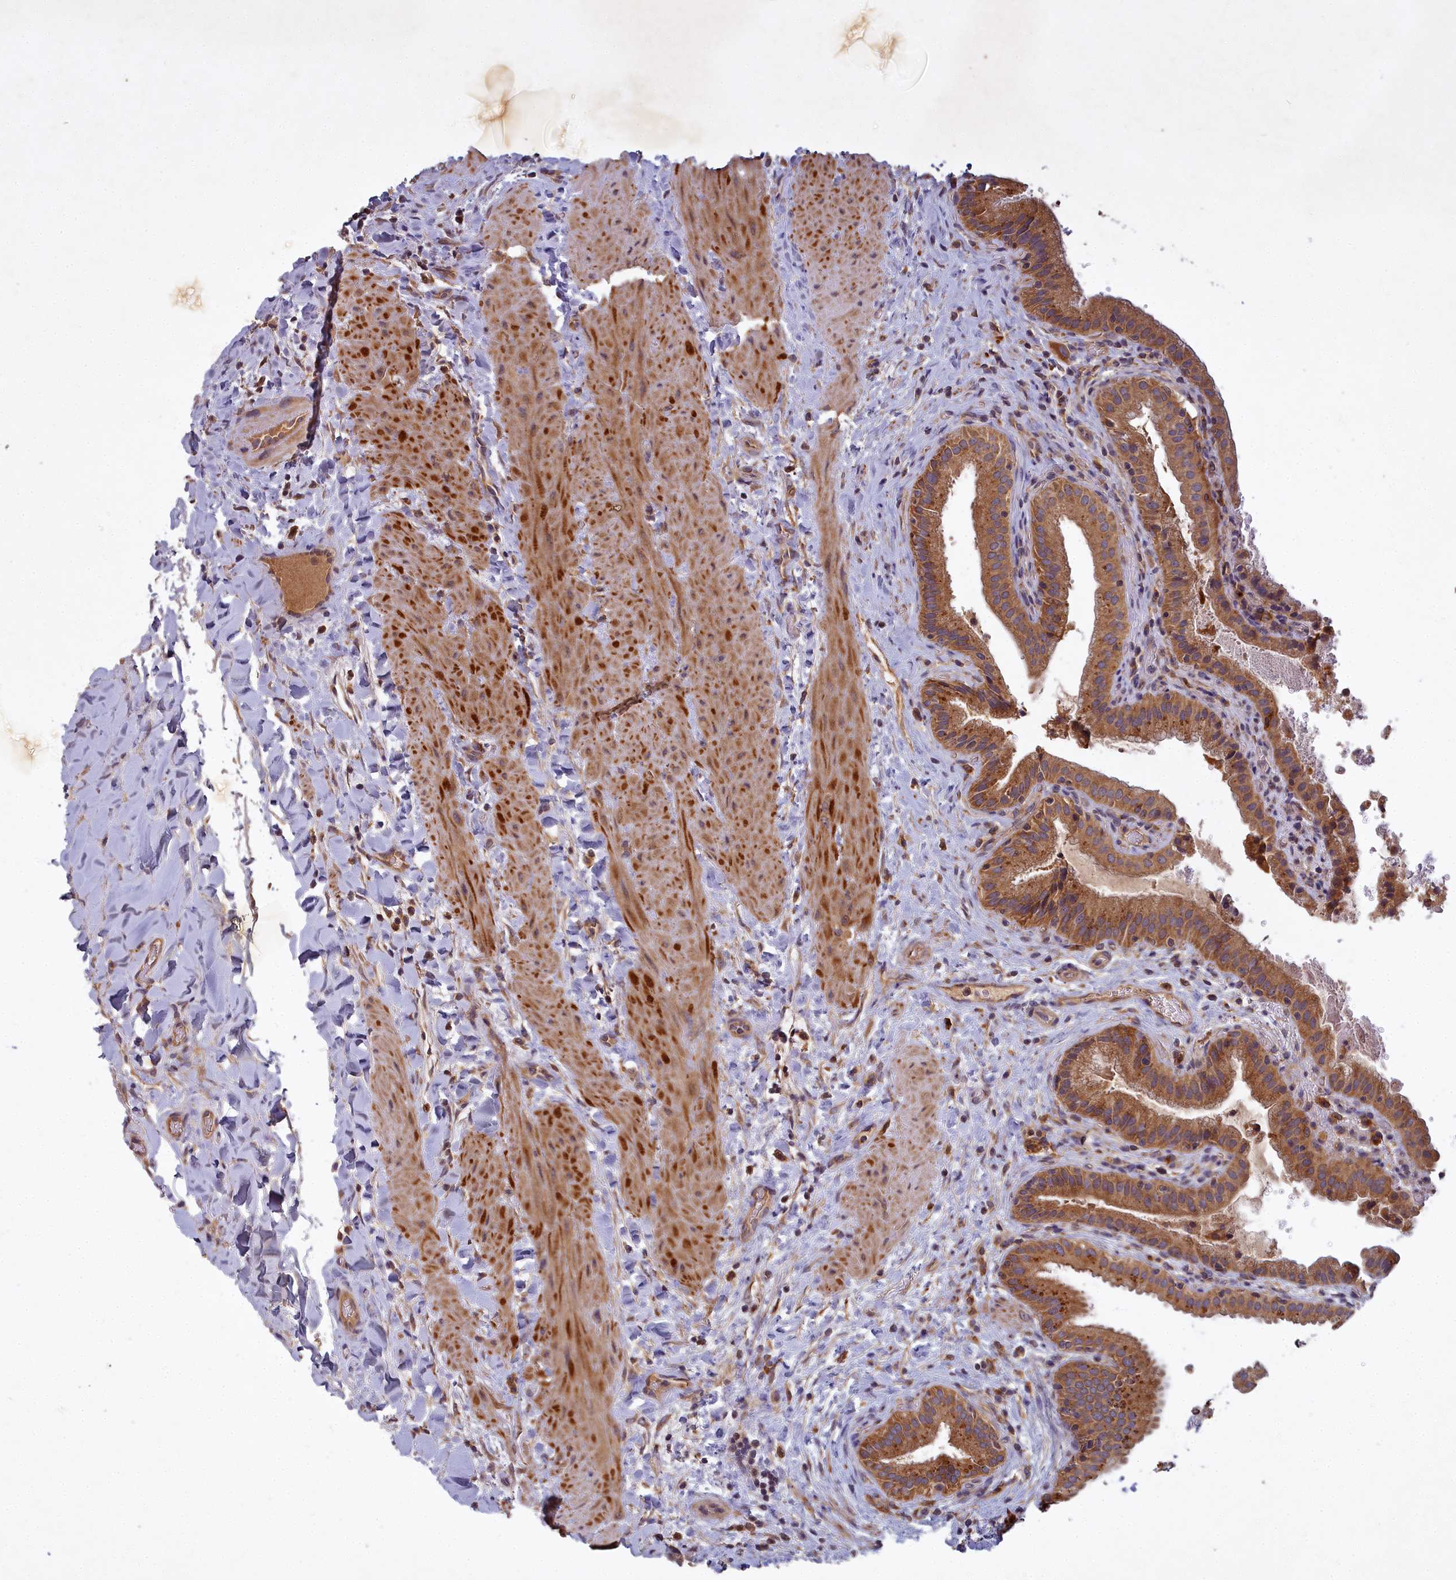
{"staining": {"intensity": "moderate", "quantity": ">75%", "location": "cytoplasmic/membranous"}, "tissue": "gallbladder", "cell_type": "Glandular cells", "image_type": "normal", "snomed": [{"axis": "morphology", "description": "Normal tissue, NOS"}, {"axis": "topography", "description": "Gallbladder"}], "caption": "A histopathology image of gallbladder stained for a protein reveals moderate cytoplasmic/membranous brown staining in glandular cells. Using DAB (3,3'-diaminobenzidine) (brown) and hematoxylin (blue) stains, captured at high magnification using brightfield microscopy.", "gene": "CCDC167", "patient": {"sex": "male", "age": 24}}